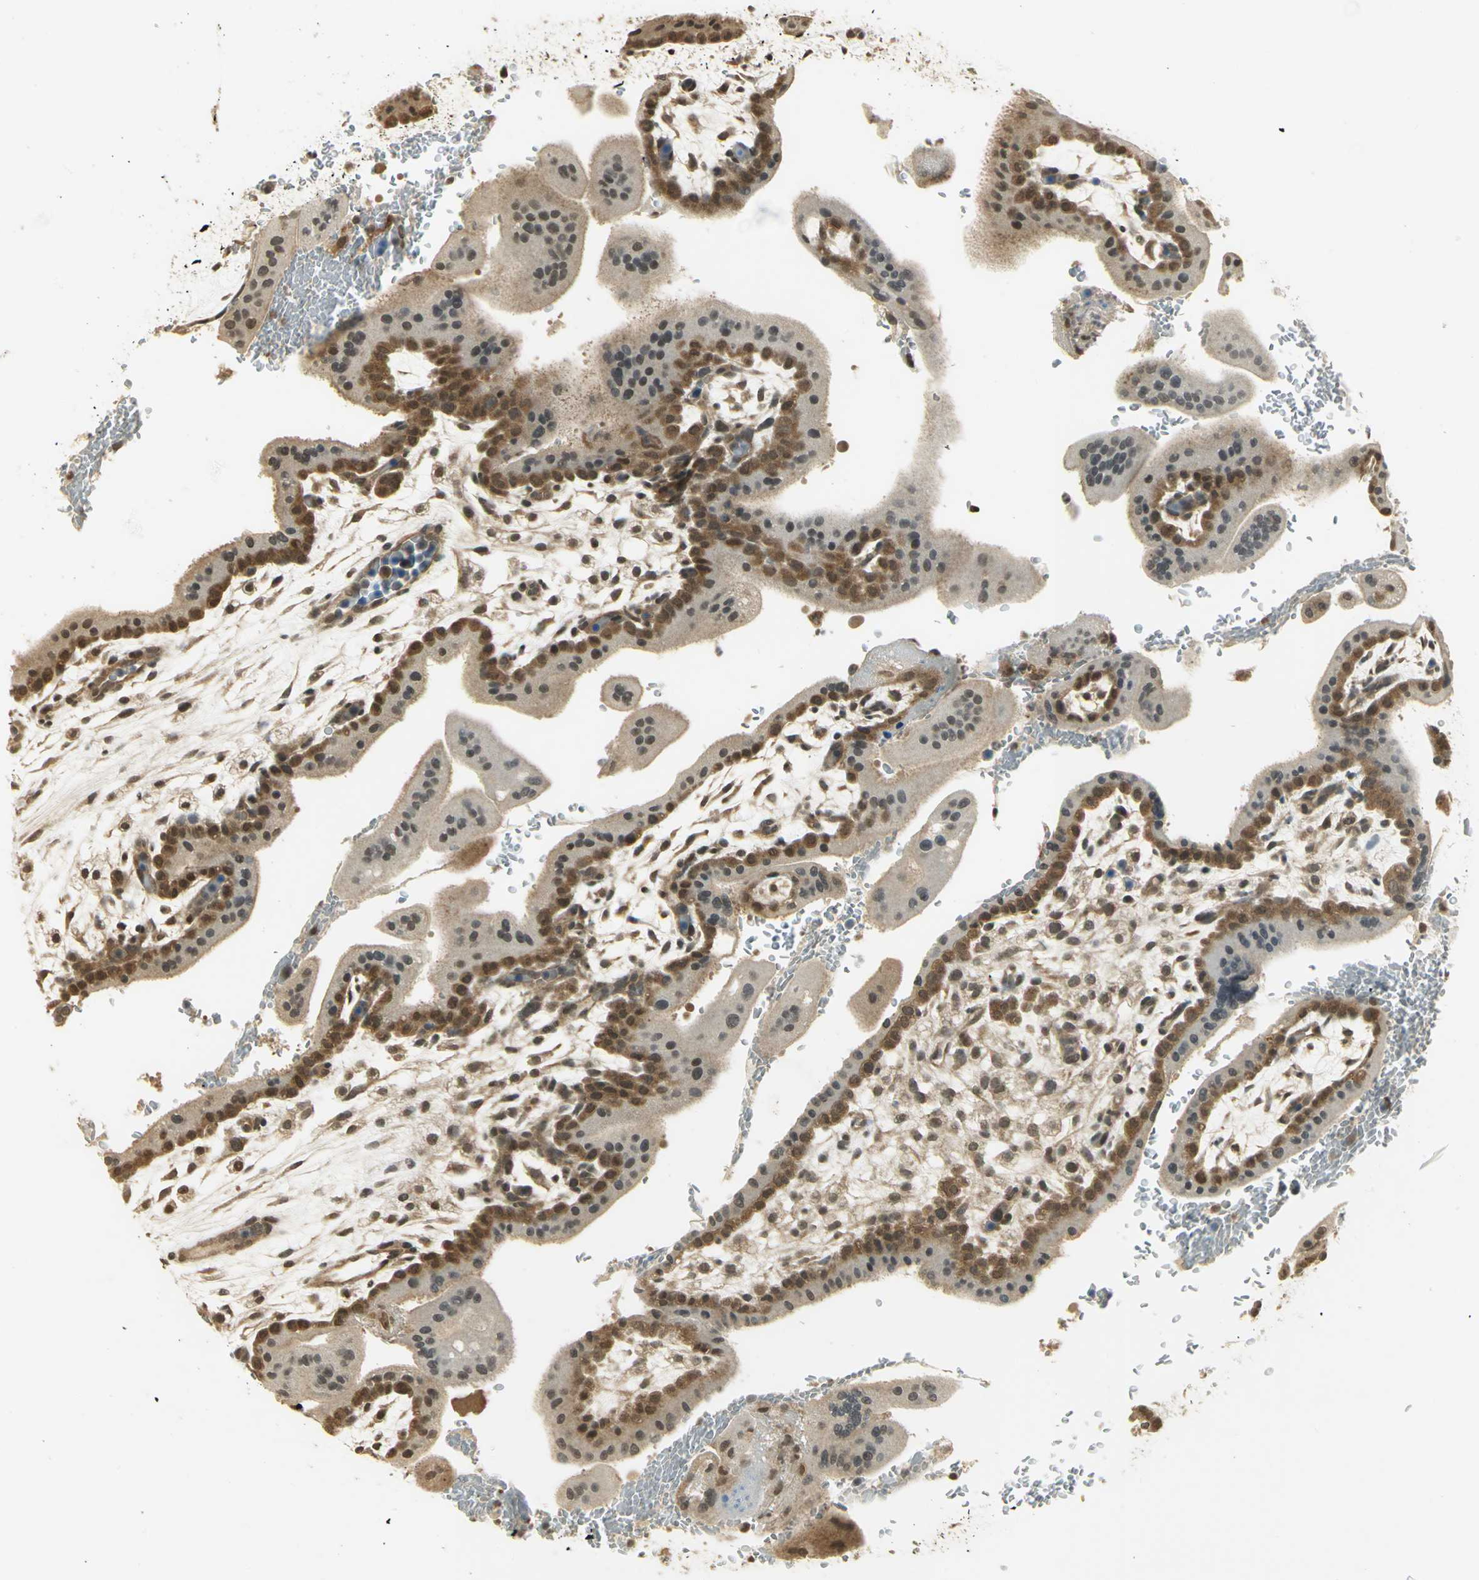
{"staining": {"intensity": "moderate", "quantity": ">75%", "location": "cytoplasmic/membranous,nuclear"}, "tissue": "placenta", "cell_type": "Trophoblastic cells", "image_type": "normal", "snomed": [{"axis": "morphology", "description": "Normal tissue, NOS"}, {"axis": "topography", "description": "Placenta"}], "caption": "Benign placenta reveals moderate cytoplasmic/membranous,nuclear expression in approximately >75% of trophoblastic cells, visualized by immunohistochemistry.", "gene": "CDC34", "patient": {"sex": "female", "age": 35}}